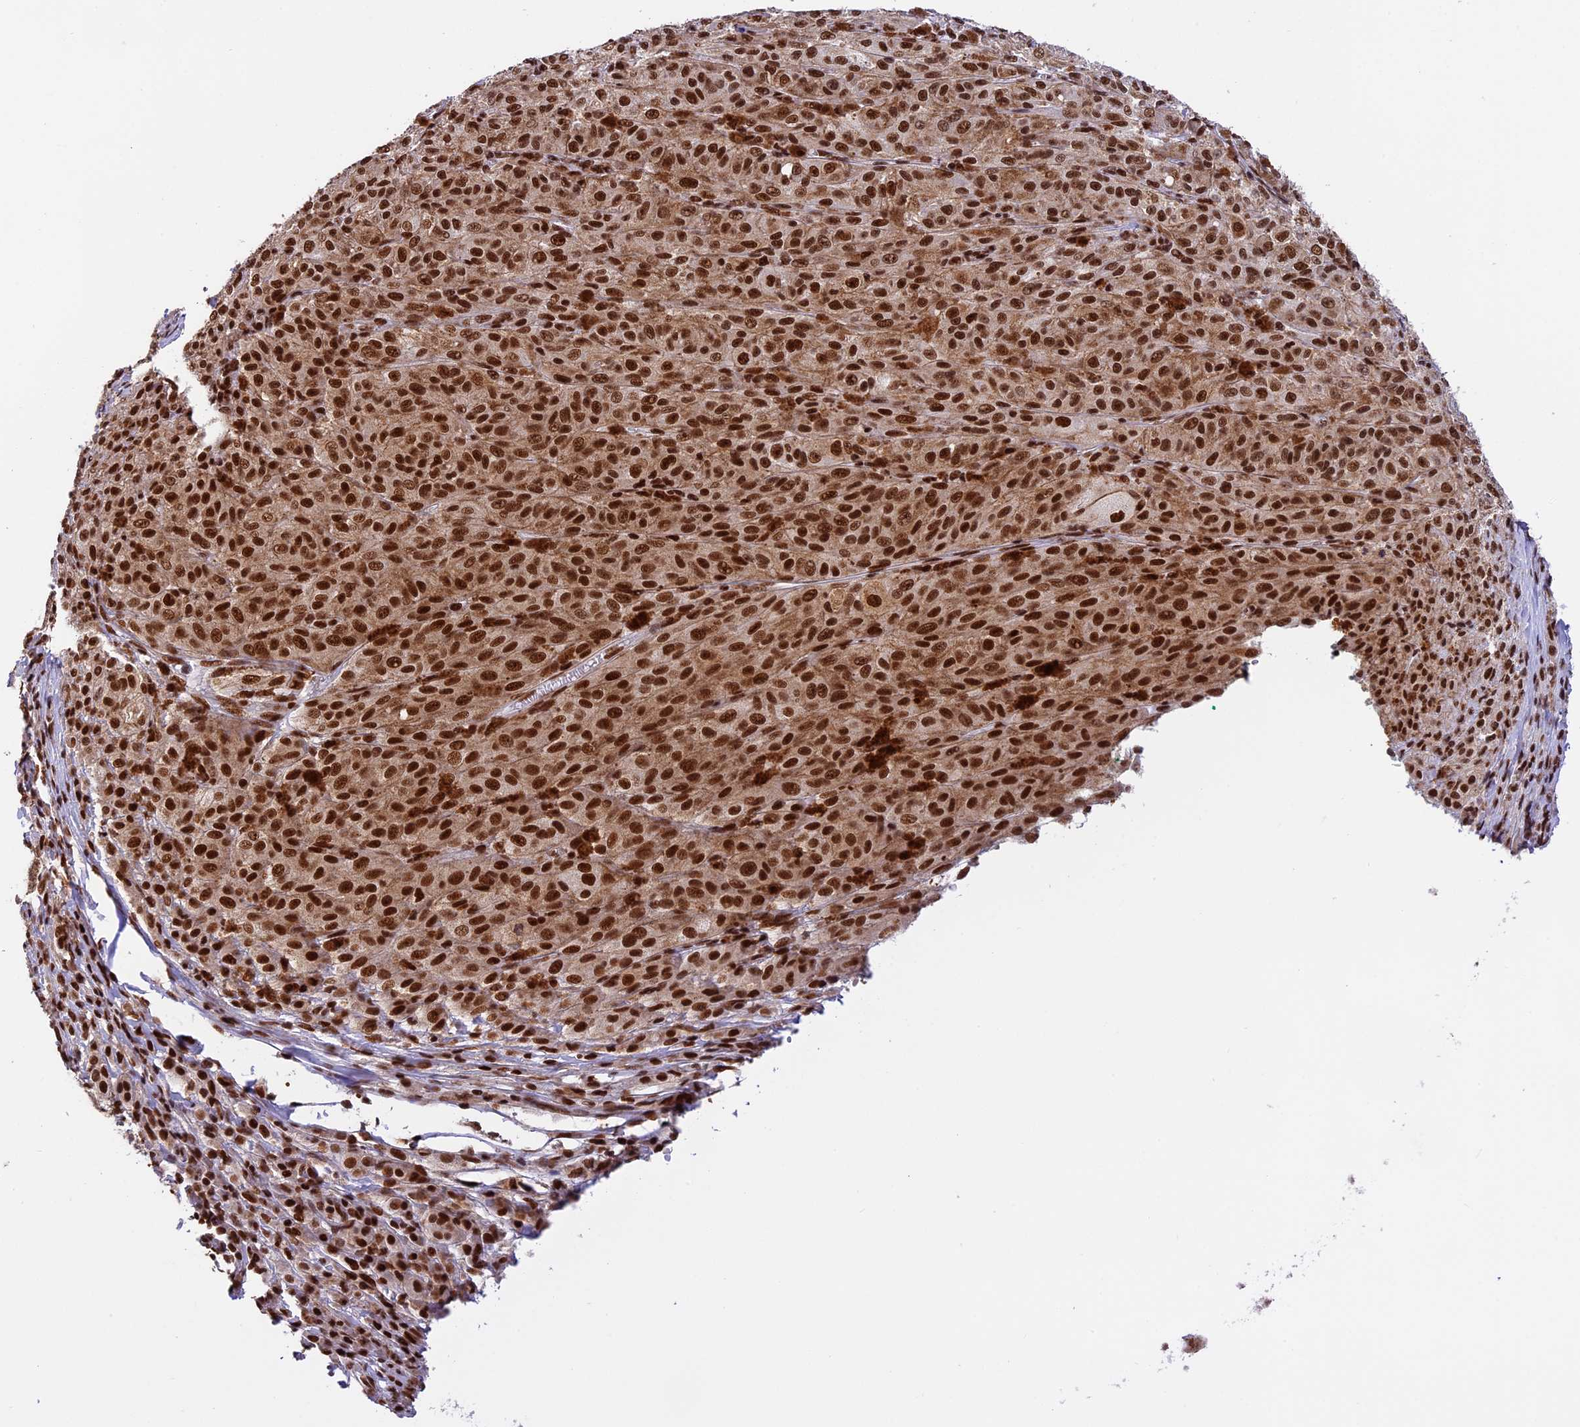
{"staining": {"intensity": "strong", "quantity": ">75%", "location": "cytoplasmic/membranous,nuclear"}, "tissue": "melanoma", "cell_type": "Tumor cells", "image_type": "cancer", "snomed": [{"axis": "morphology", "description": "Malignant melanoma, NOS"}, {"axis": "topography", "description": "Skin"}], "caption": "Protein staining shows strong cytoplasmic/membranous and nuclear staining in approximately >75% of tumor cells in malignant melanoma. The protein is stained brown, and the nuclei are stained in blue (DAB IHC with brightfield microscopy, high magnification).", "gene": "RAMAC", "patient": {"sex": "female", "age": 52}}